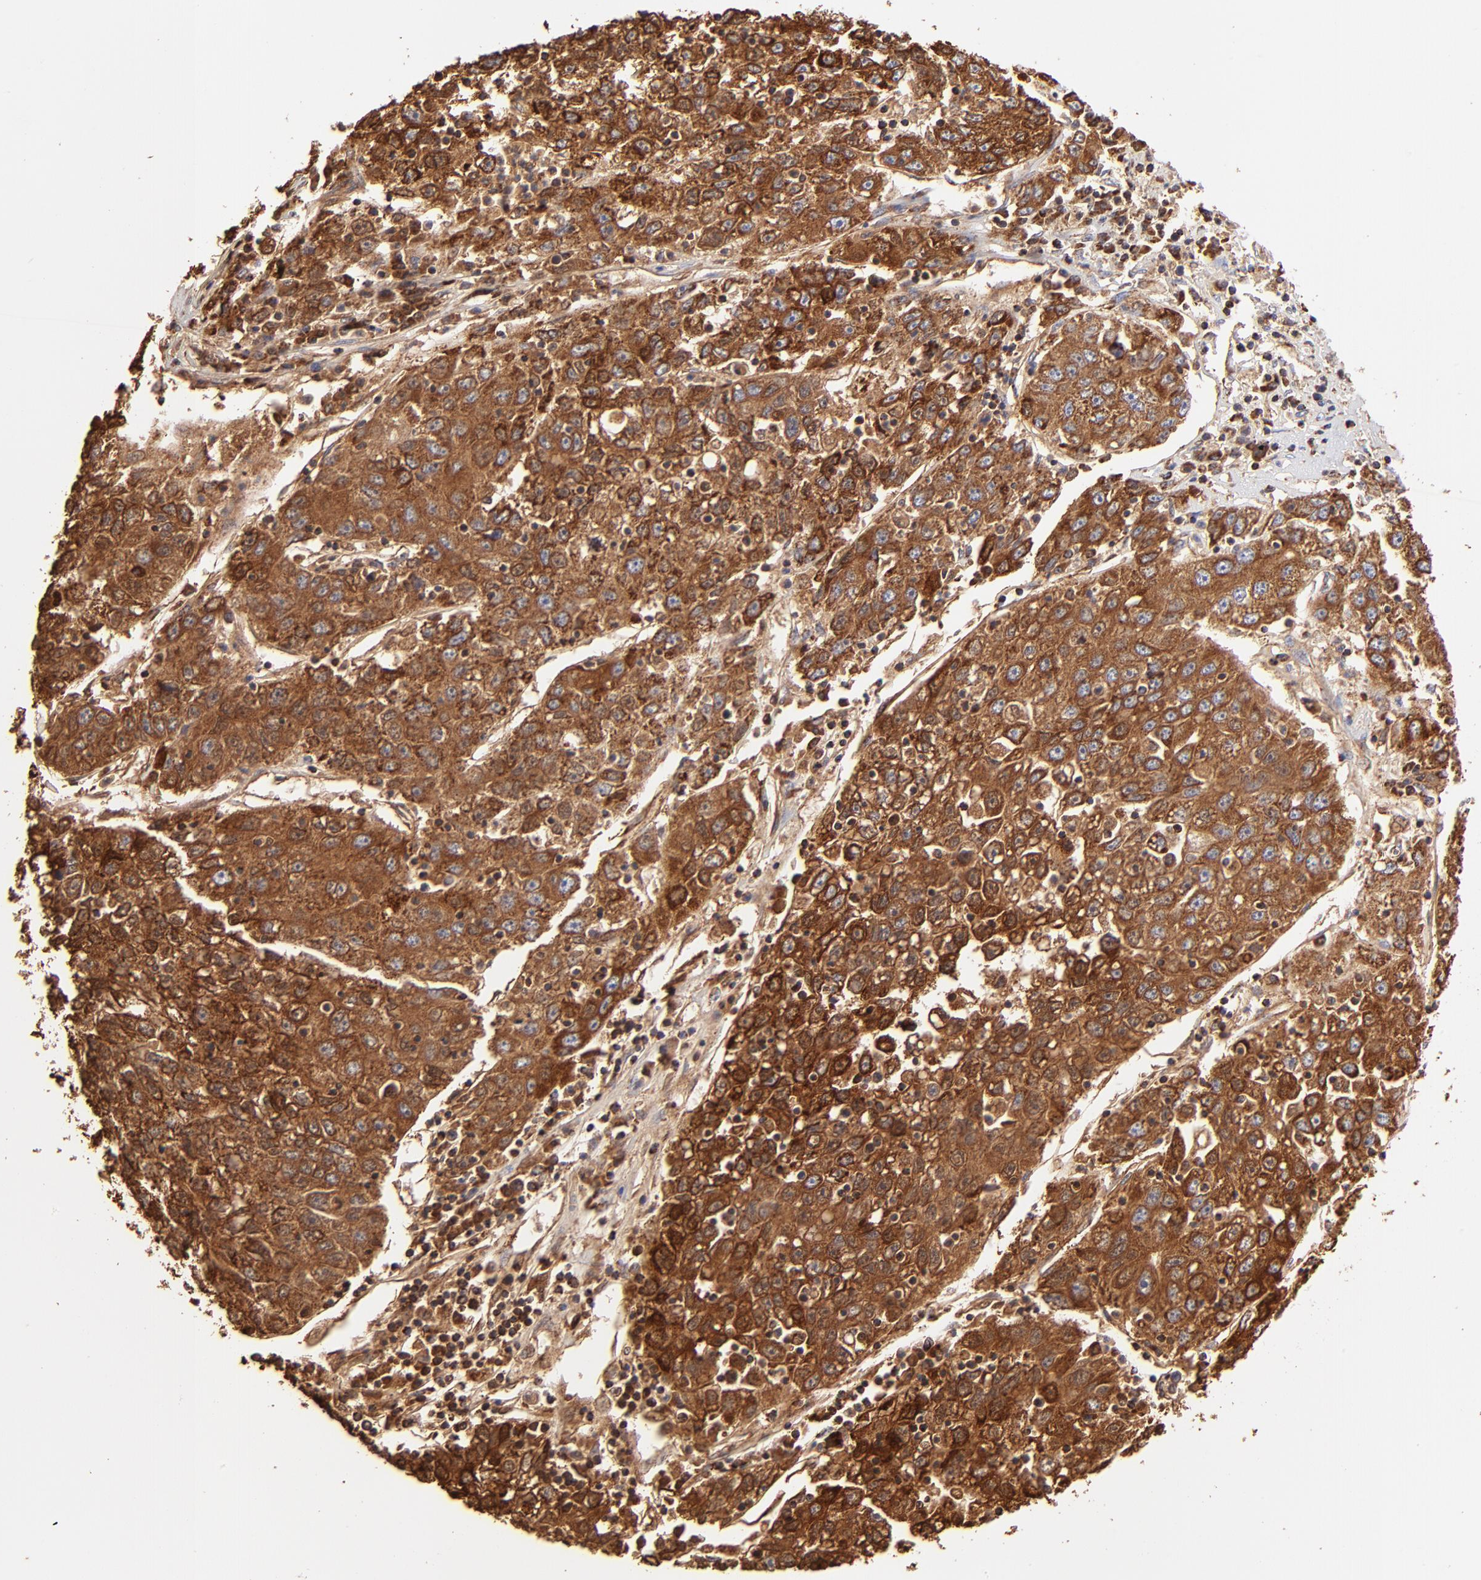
{"staining": {"intensity": "strong", "quantity": ">75%", "location": "cytoplasmic/membranous"}, "tissue": "liver cancer", "cell_type": "Tumor cells", "image_type": "cancer", "snomed": [{"axis": "morphology", "description": "Carcinoma, Hepatocellular, NOS"}, {"axis": "topography", "description": "Liver"}], "caption": "An image of liver cancer stained for a protein shows strong cytoplasmic/membranous brown staining in tumor cells. (DAB (3,3'-diaminobenzidine) = brown stain, brightfield microscopy at high magnification).", "gene": "ECH1", "patient": {"sex": "male", "age": 49}}